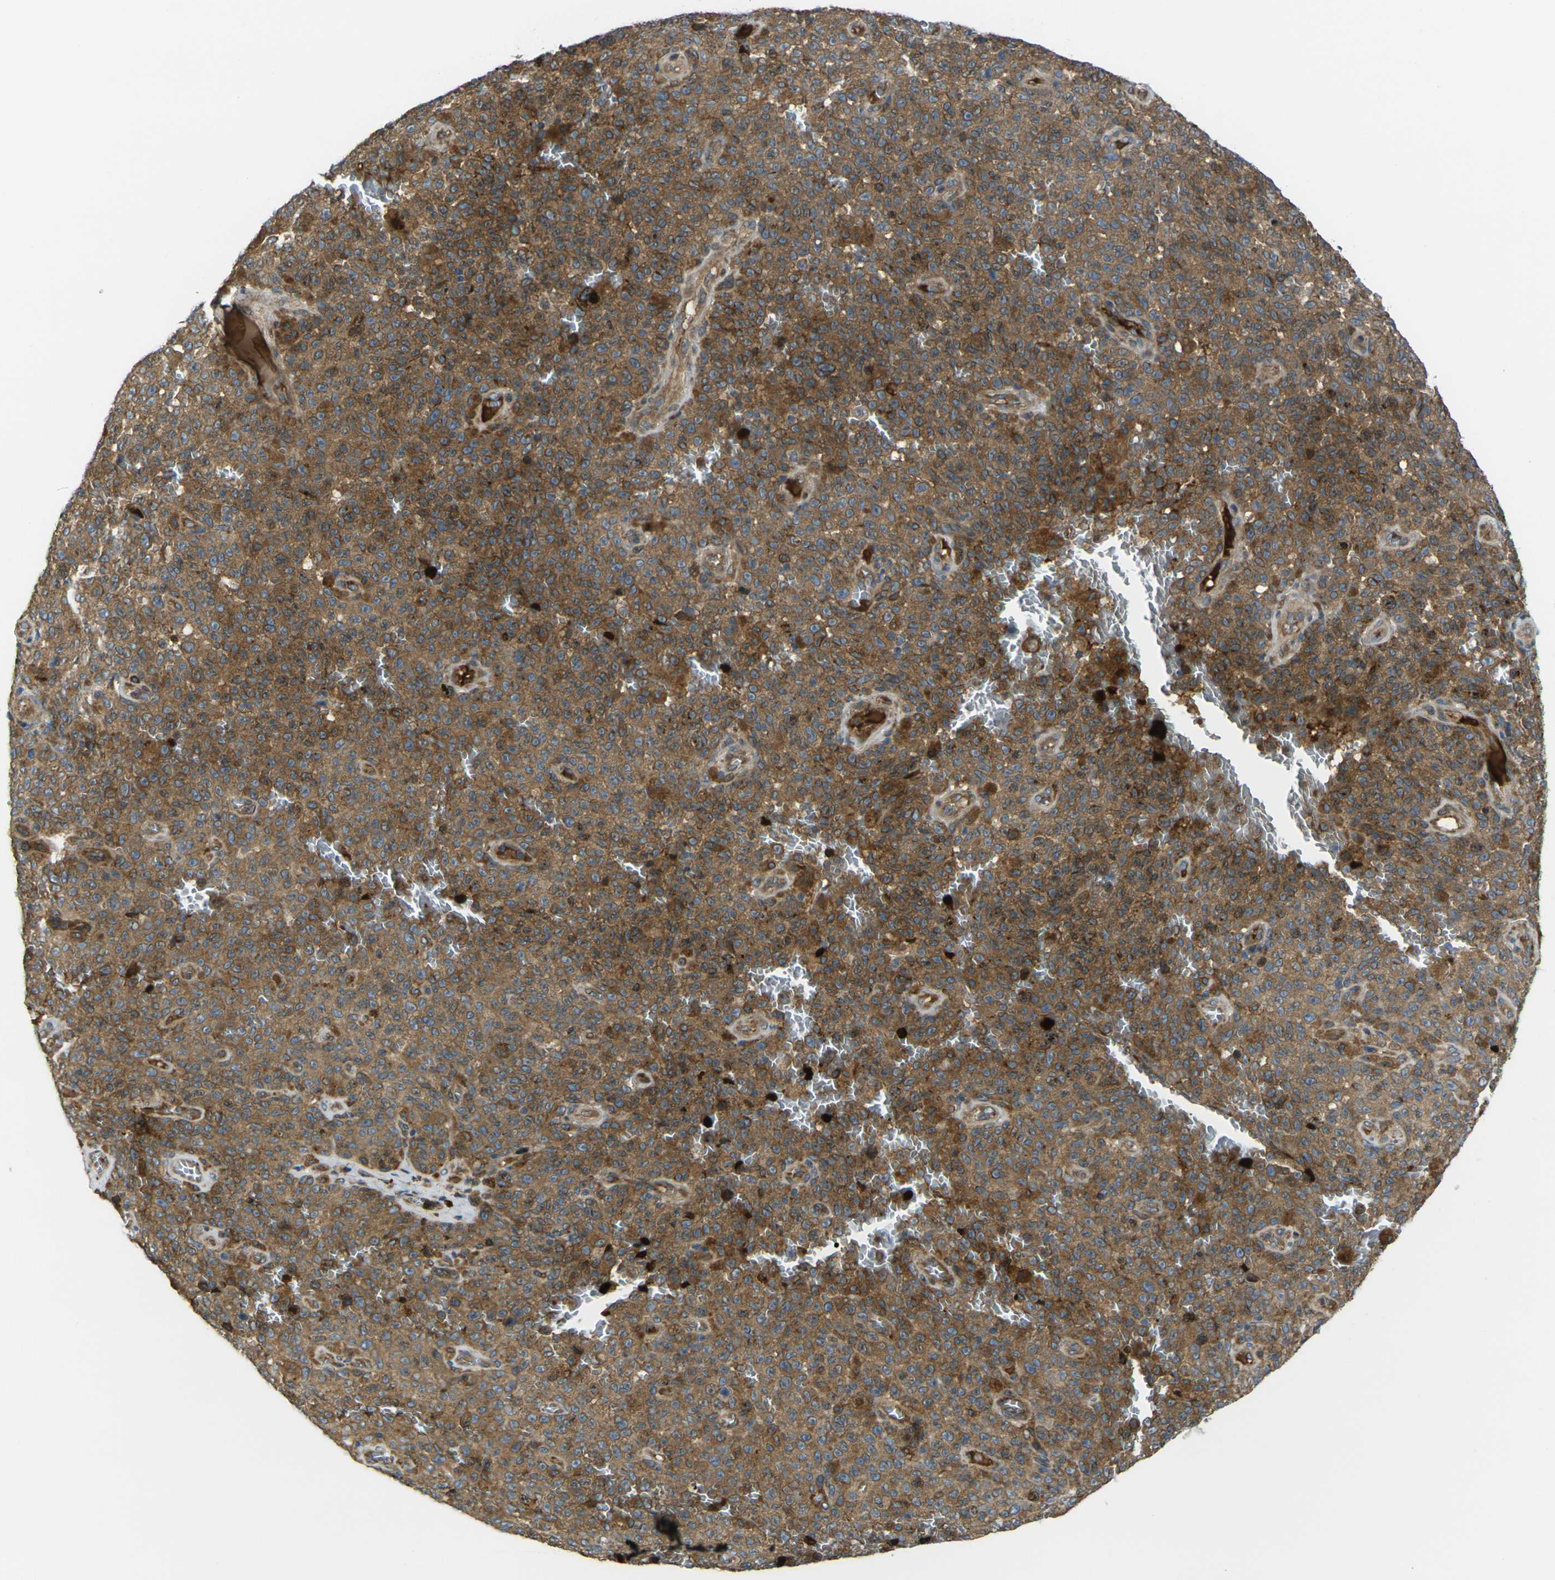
{"staining": {"intensity": "strong", "quantity": ">75%", "location": "cytoplasmic/membranous"}, "tissue": "melanoma", "cell_type": "Tumor cells", "image_type": "cancer", "snomed": [{"axis": "morphology", "description": "Malignant melanoma, NOS"}, {"axis": "topography", "description": "Skin"}], "caption": "Strong cytoplasmic/membranous positivity for a protein is appreciated in approximately >75% of tumor cells of melanoma using immunohistochemistry.", "gene": "FZD1", "patient": {"sex": "female", "age": 82}}